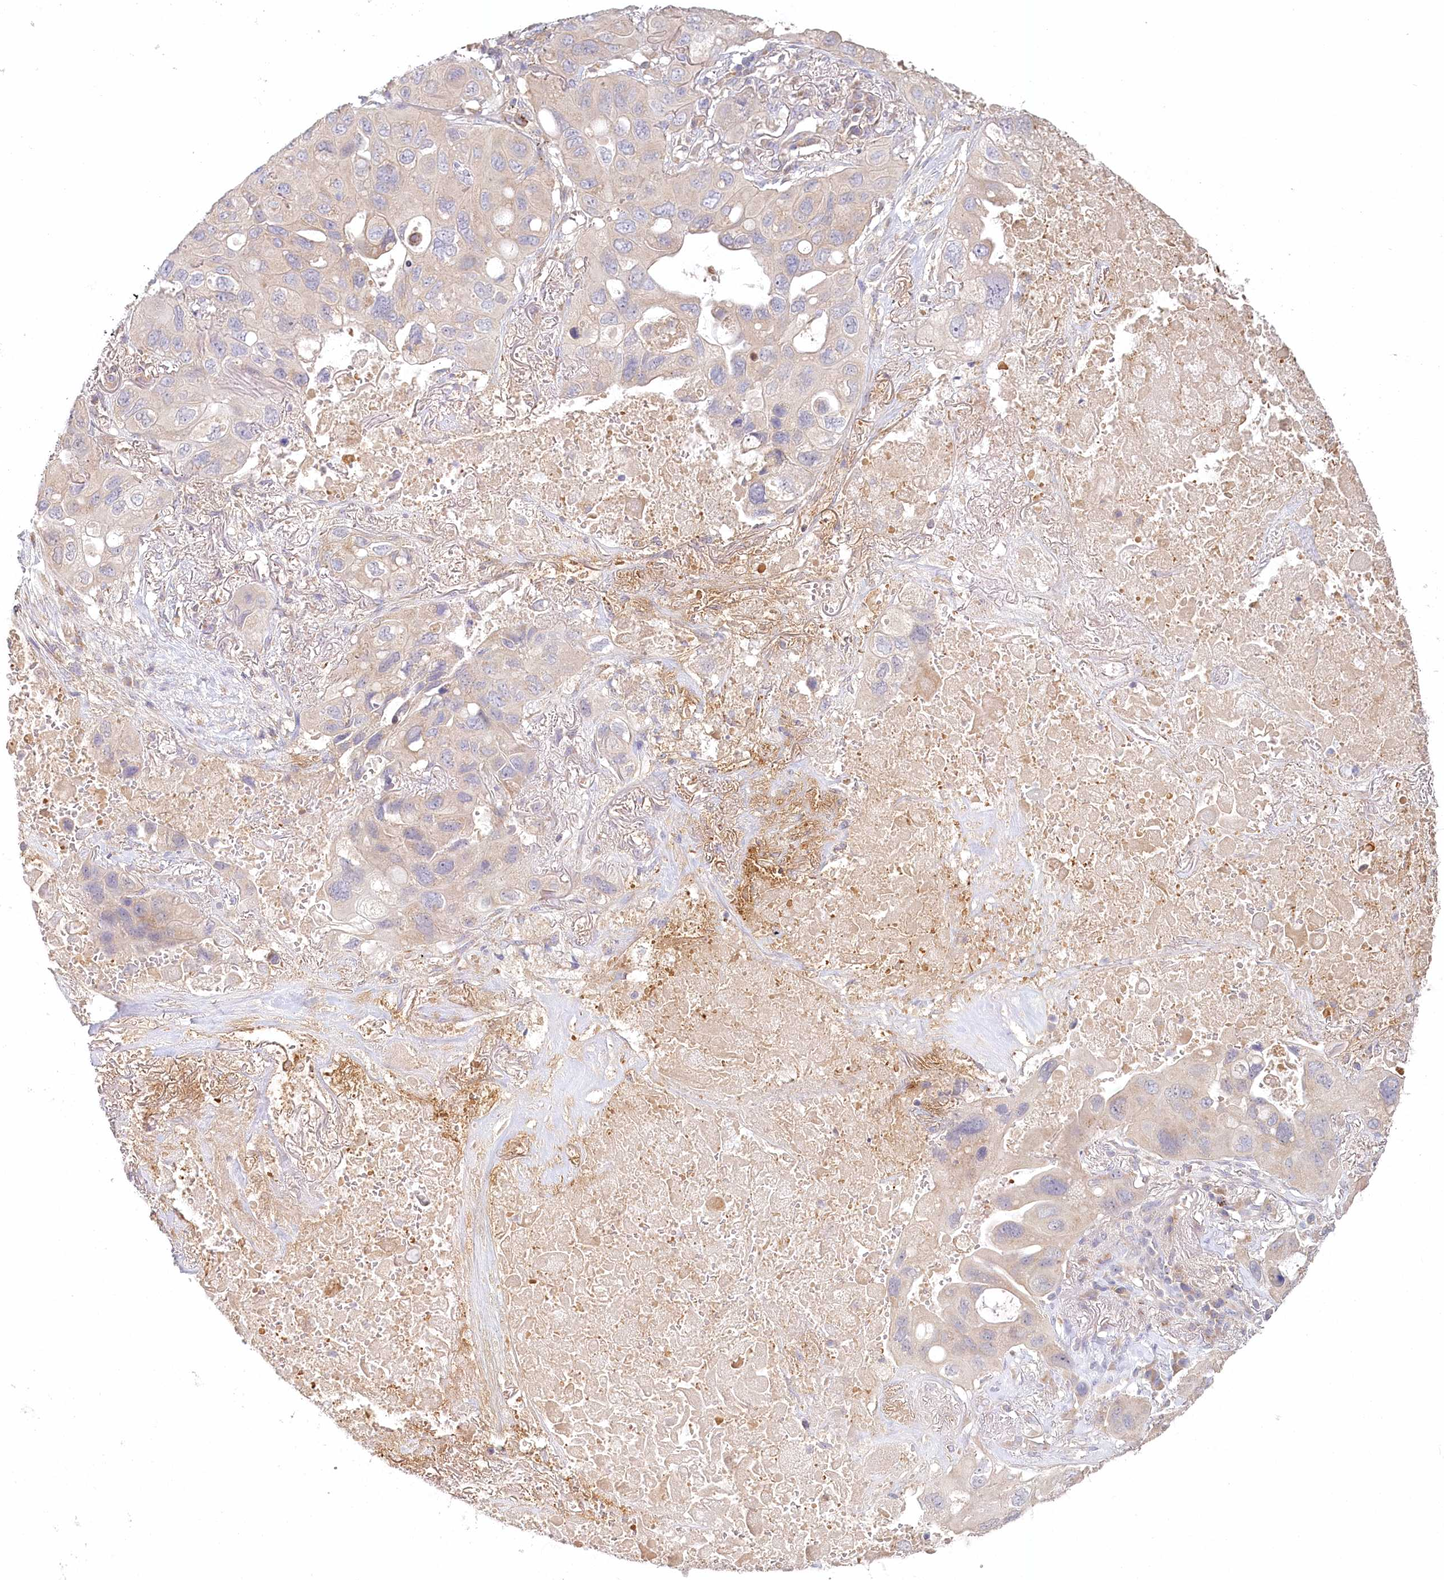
{"staining": {"intensity": "negative", "quantity": "none", "location": "none"}, "tissue": "lung cancer", "cell_type": "Tumor cells", "image_type": "cancer", "snomed": [{"axis": "morphology", "description": "Squamous cell carcinoma, NOS"}, {"axis": "topography", "description": "Lung"}], "caption": "DAB immunohistochemical staining of human lung cancer exhibits no significant expression in tumor cells. (DAB (3,3'-diaminobenzidine) immunohistochemistry, high magnification).", "gene": "VSIG1", "patient": {"sex": "female", "age": 73}}